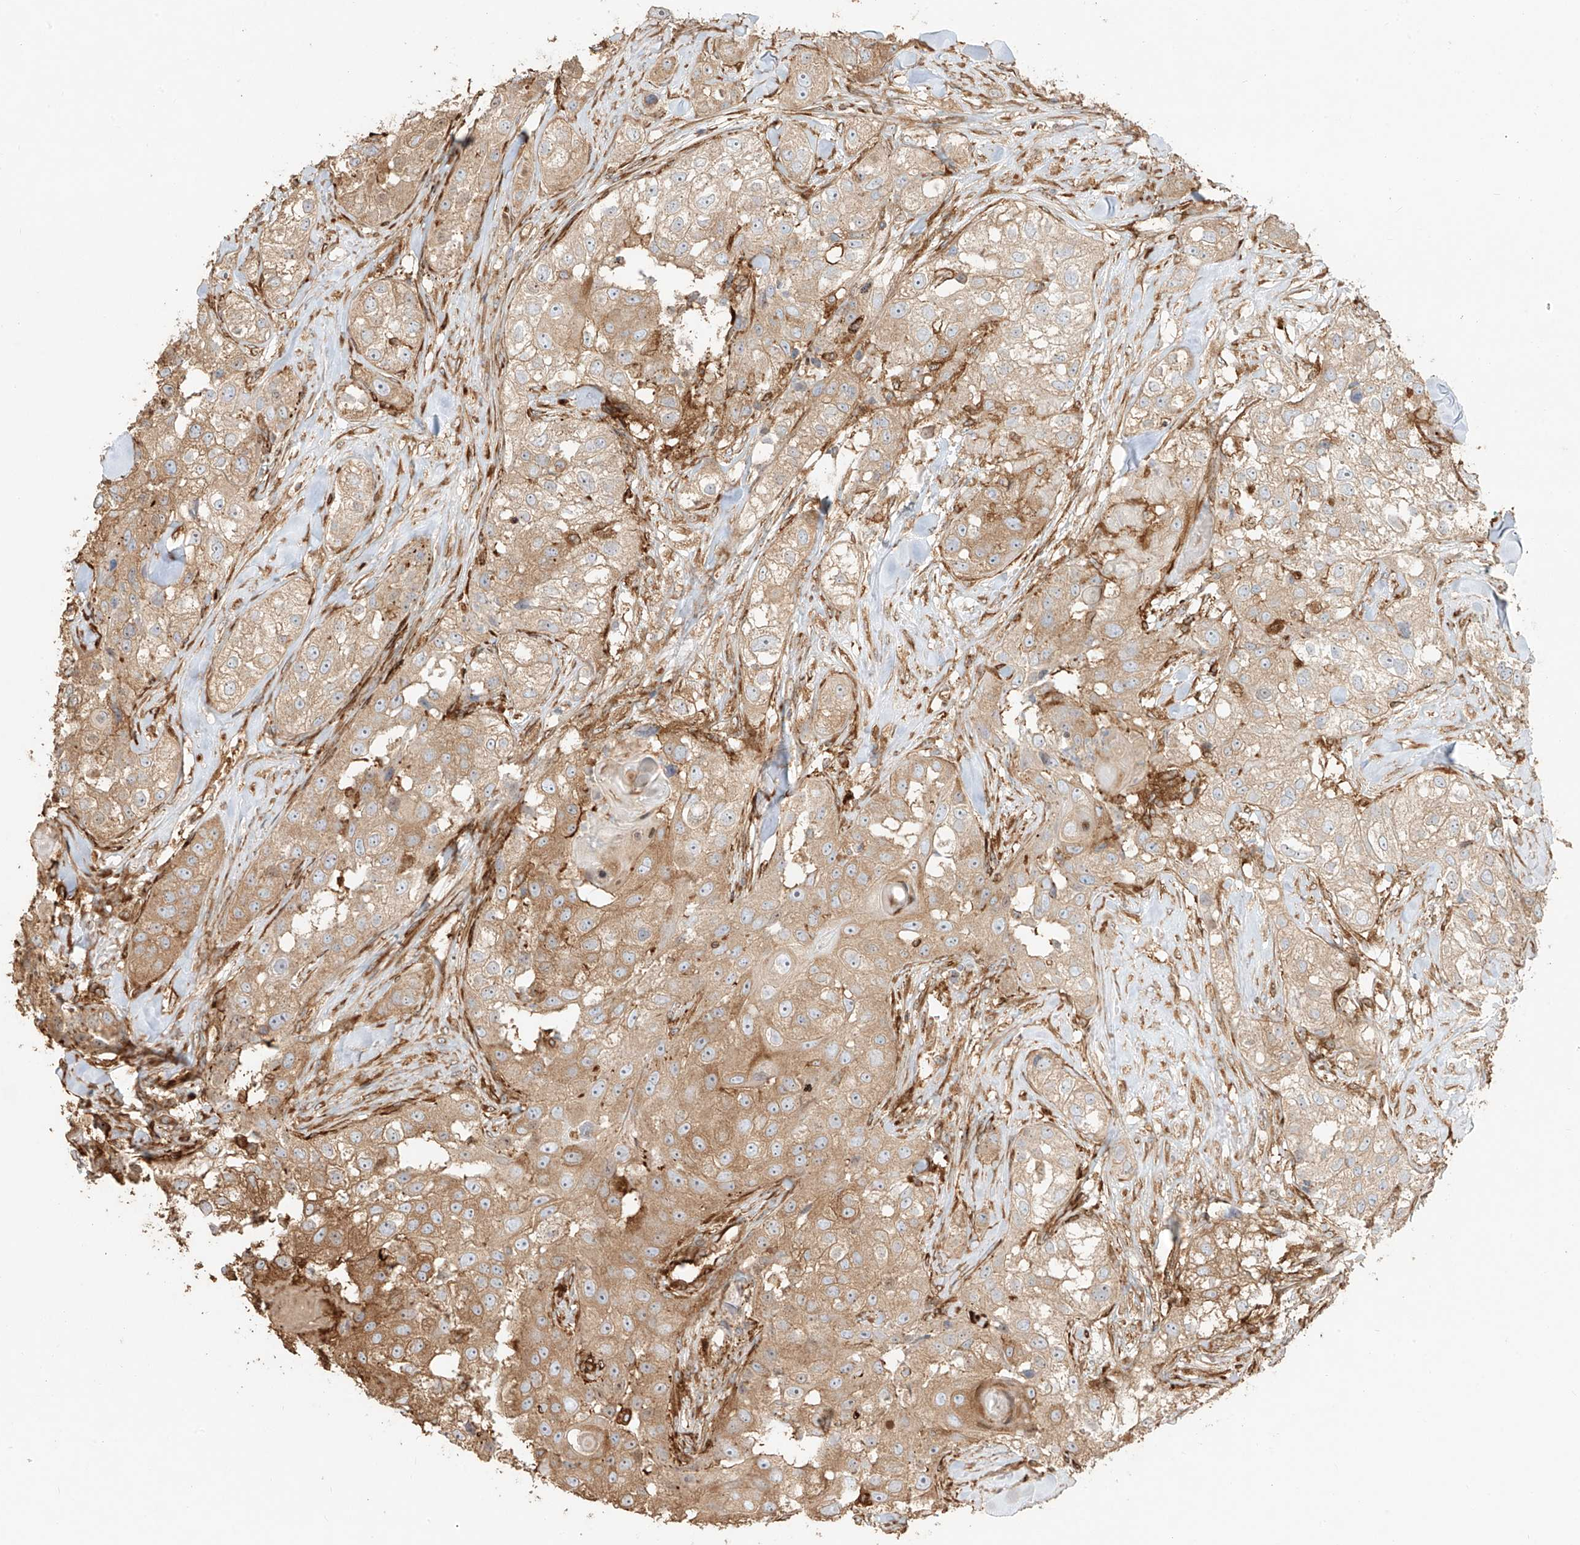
{"staining": {"intensity": "moderate", "quantity": "25%-75%", "location": "cytoplasmic/membranous"}, "tissue": "head and neck cancer", "cell_type": "Tumor cells", "image_type": "cancer", "snomed": [{"axis": "morphology", "description": "Normal tissue, NOS"}, {"axis": "morphology", "description": "Squamous cell carcinoma, NOS"}, {"axis": "topography", "description": "Skeletal muscle"}, {"axis": "topography", "description": "Head-Neck"}], "caption": "Immunohistochemical staining of human head and neck squamous cell carcinoma exhibits moderate cytoplasmic/membranous protein positivity in about 25%-75% of tumor cells.", "gene": "SNX9", "patient": {"sex": "male", "age": 51}}